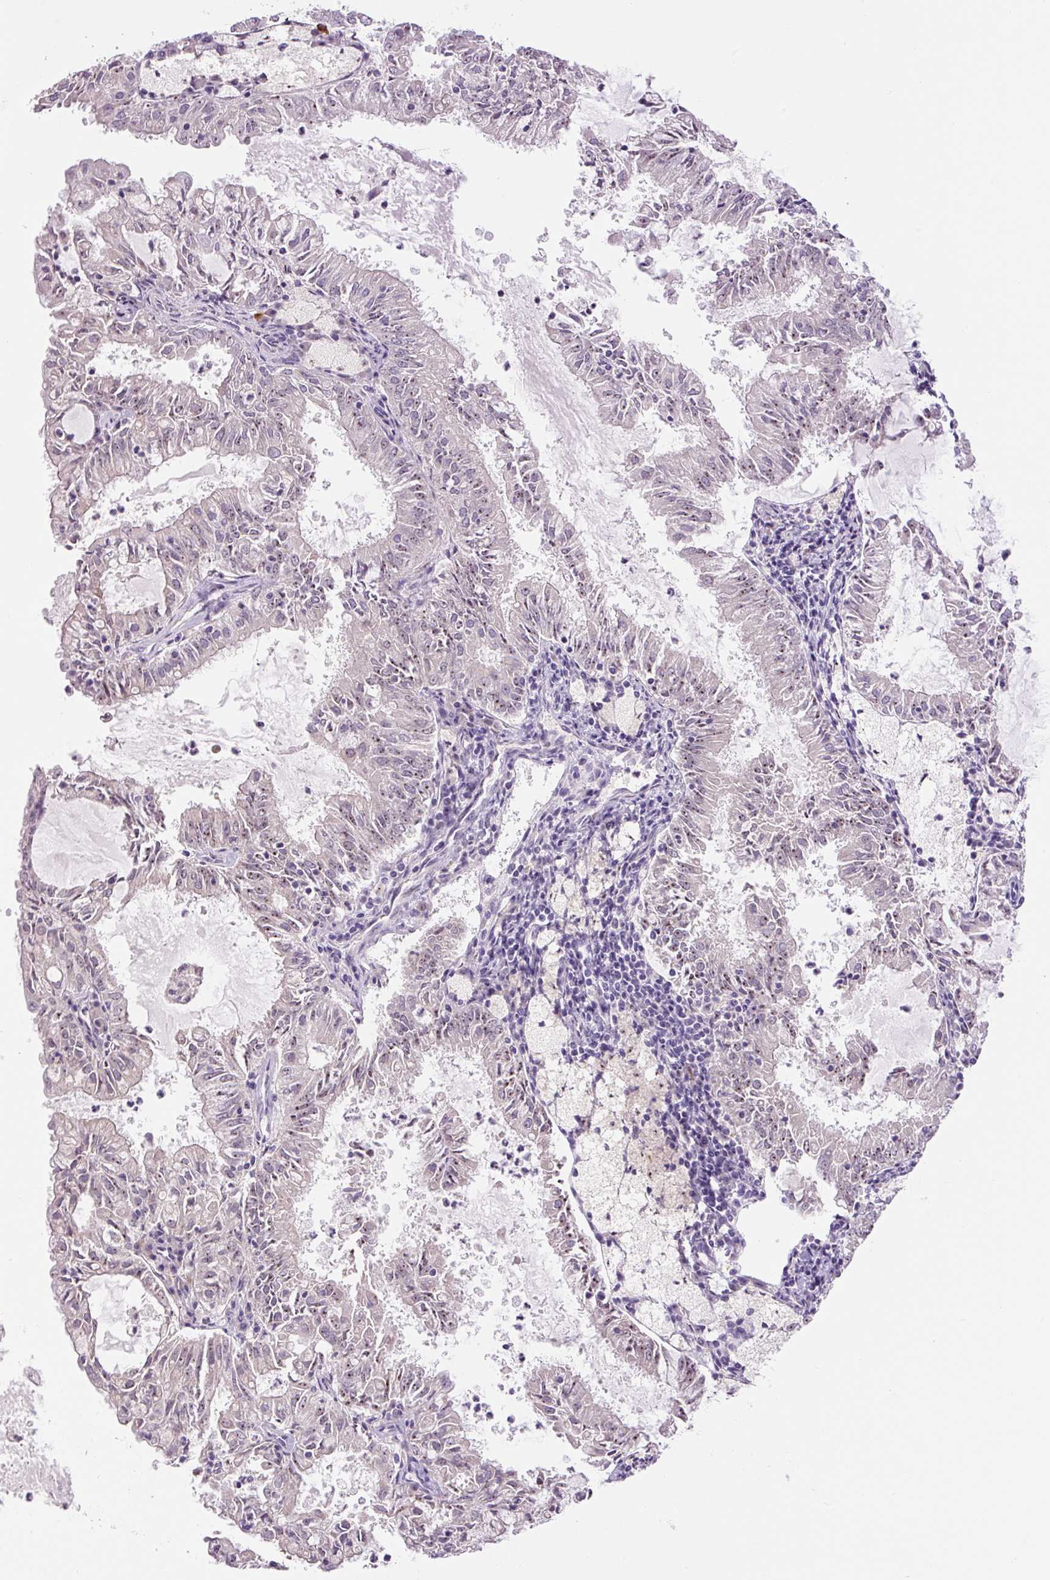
{"staining": {"intensity": "weak", "quantity": "25%-75%", "location": "nuclear"}, "tissue": "endometrial cancer", "cell_type": "Tumor cells", "image_type": "cancer", "snomed": [{"axis": "morphology", "description": "Adenocarcinoma, NOS"}, {"axis": "topography", "description": "Endometrium"}], "caption": "Immunohistochemistry staining of endometrial cancer (adenocarcinoma), which demonstrates low levels of weak nuclear expression in about 25%-75% of tumor cells indicating weak nuclear protein expression. The staining was performed using DAB (brown) for protein detection and nuclei were counterstained in hematoxylin (blue).", "gene": "TMEM151B", "patient": {"sex": "female", "age": 57}}